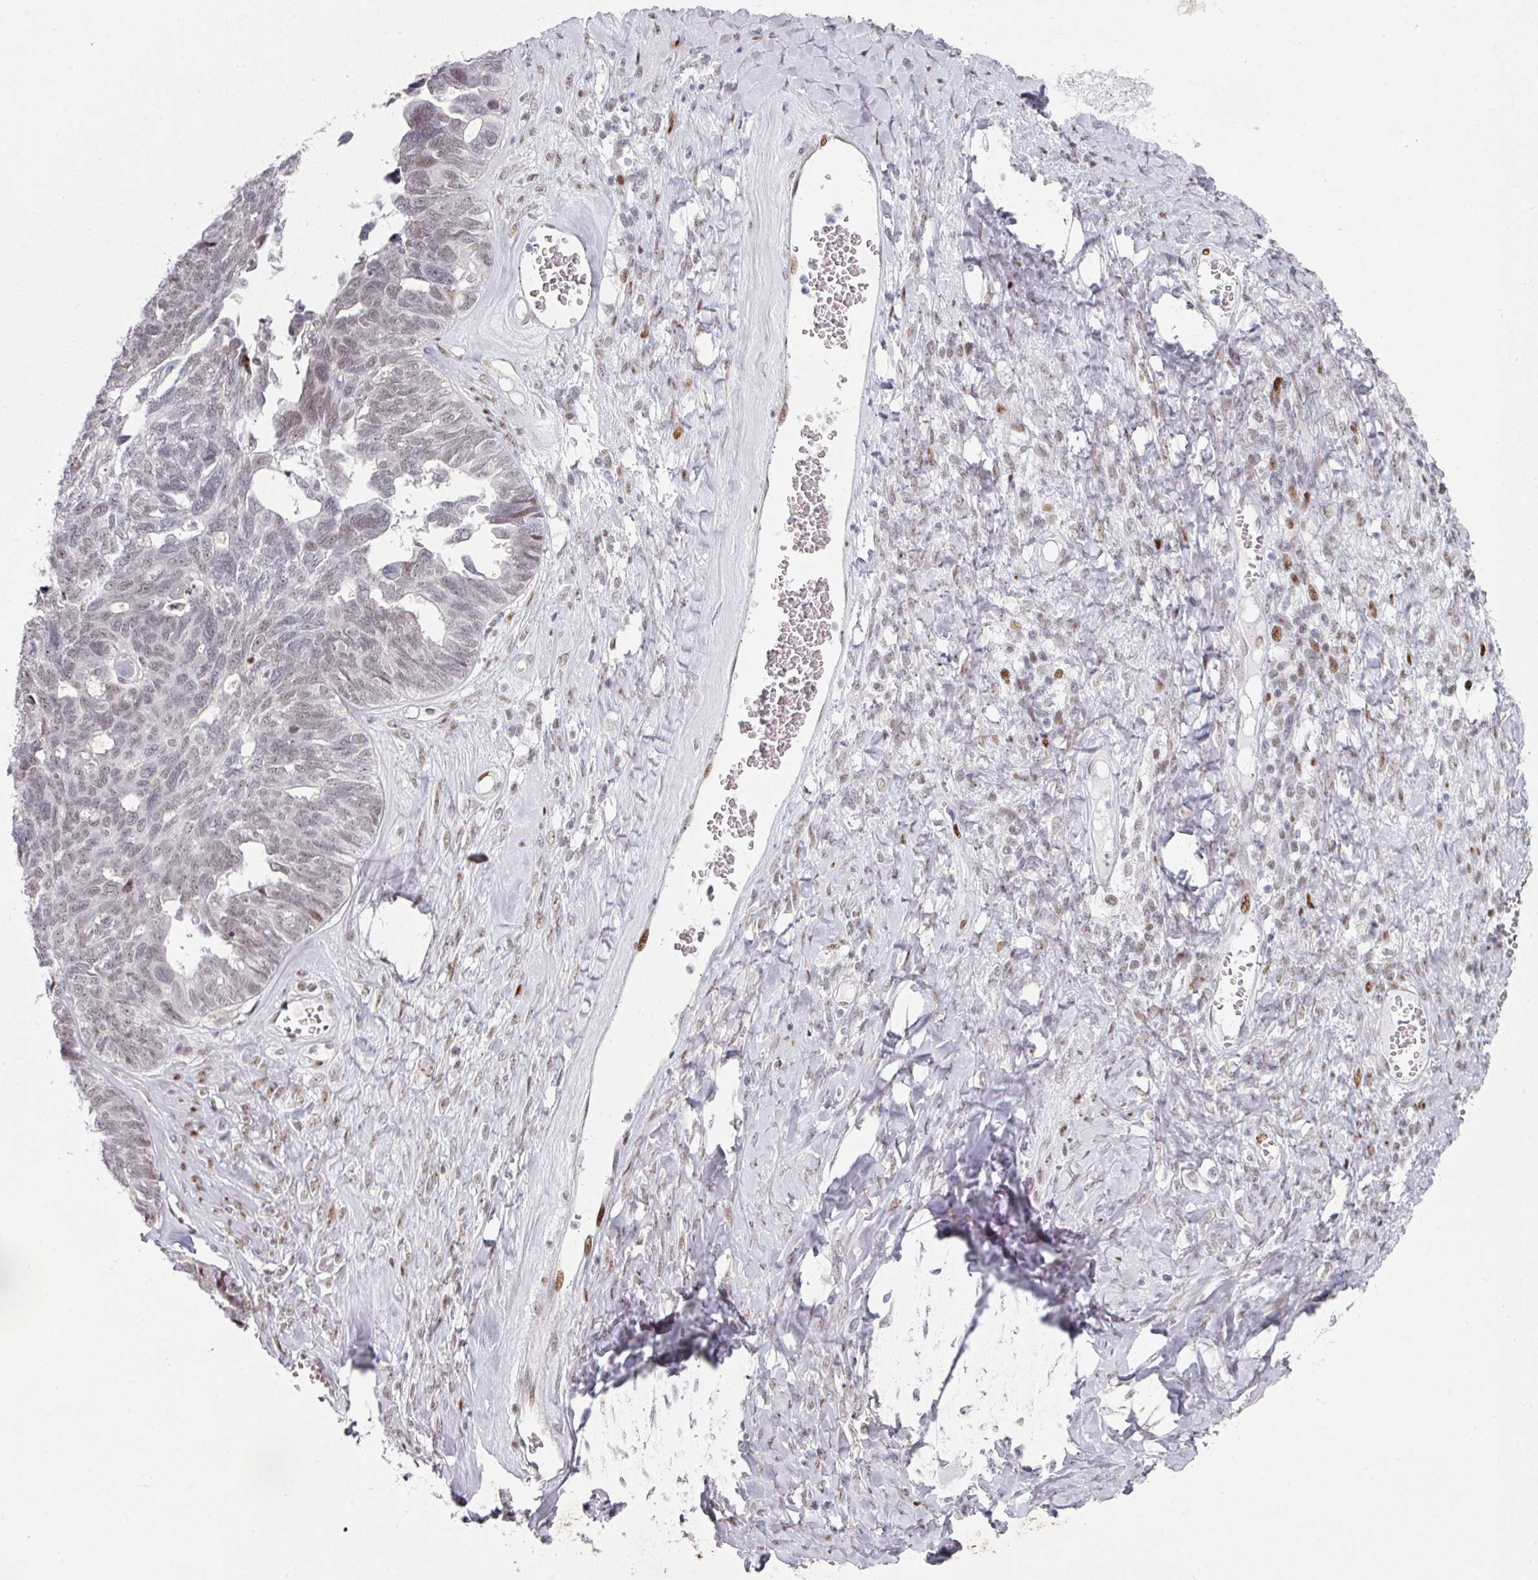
{"staining": {"intensity": "weak", "quantity": ">75%", "location": "nuclear"}, "tissue": "ovarian cancer", "cell_type": "Tumor cells", "image_type": "cancer", "snomed": [{"axis": "morphology", "description": "Cystadenocarcinoma, serous, NOS"}, {"axis": "topography", "description": "Ovary"}], "caption": "Ovarian serous cystadenocarcinoma was stained to show a protein in brown. There is low levels of weak nuclear staining in about >75% of tumor cells. (IHC, brightfield microscopy, high magnification).", "gene": "SF3B5", "patient": {"sex": "female", "age": 79}}